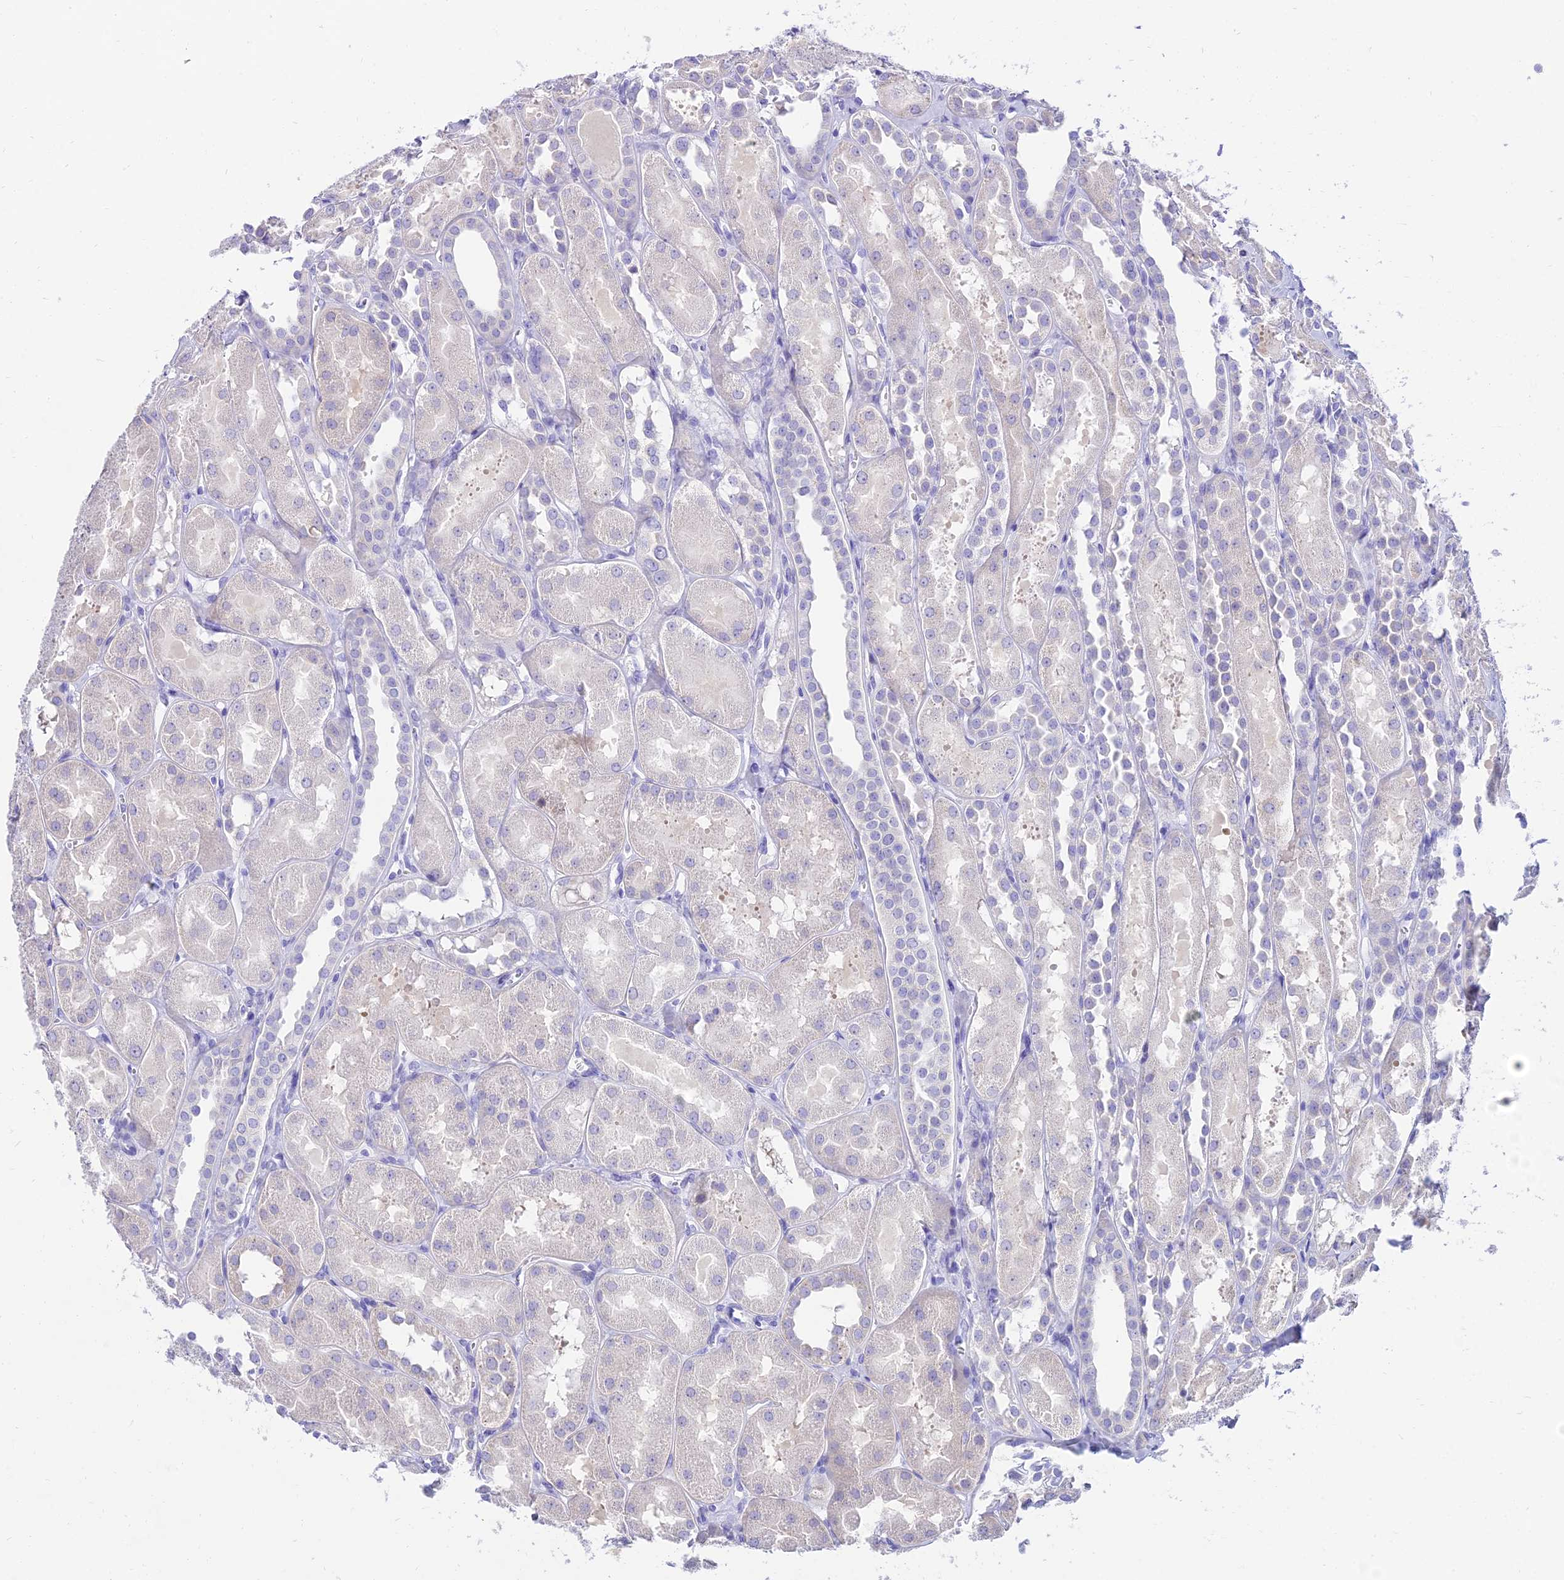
{"staining": {"intensity": "negative", "quantity": "none", "location": "none"}, "tissue": "kidney", "cell_type": "Cells in glomeruli", "image_type": "normal", "snomed": [{"axis": "morphology", "description": "Normal tissue, NOS"}, {"axis": "topography", "description": "Kidney"}, {"axis": "topography", "description": "Urinary bladder"}], "caption": "An image of human kidney is negative for staining in cells in glomeruli.", "gene": "TAC3", "patient": {"sex": "male", "age": 16}}